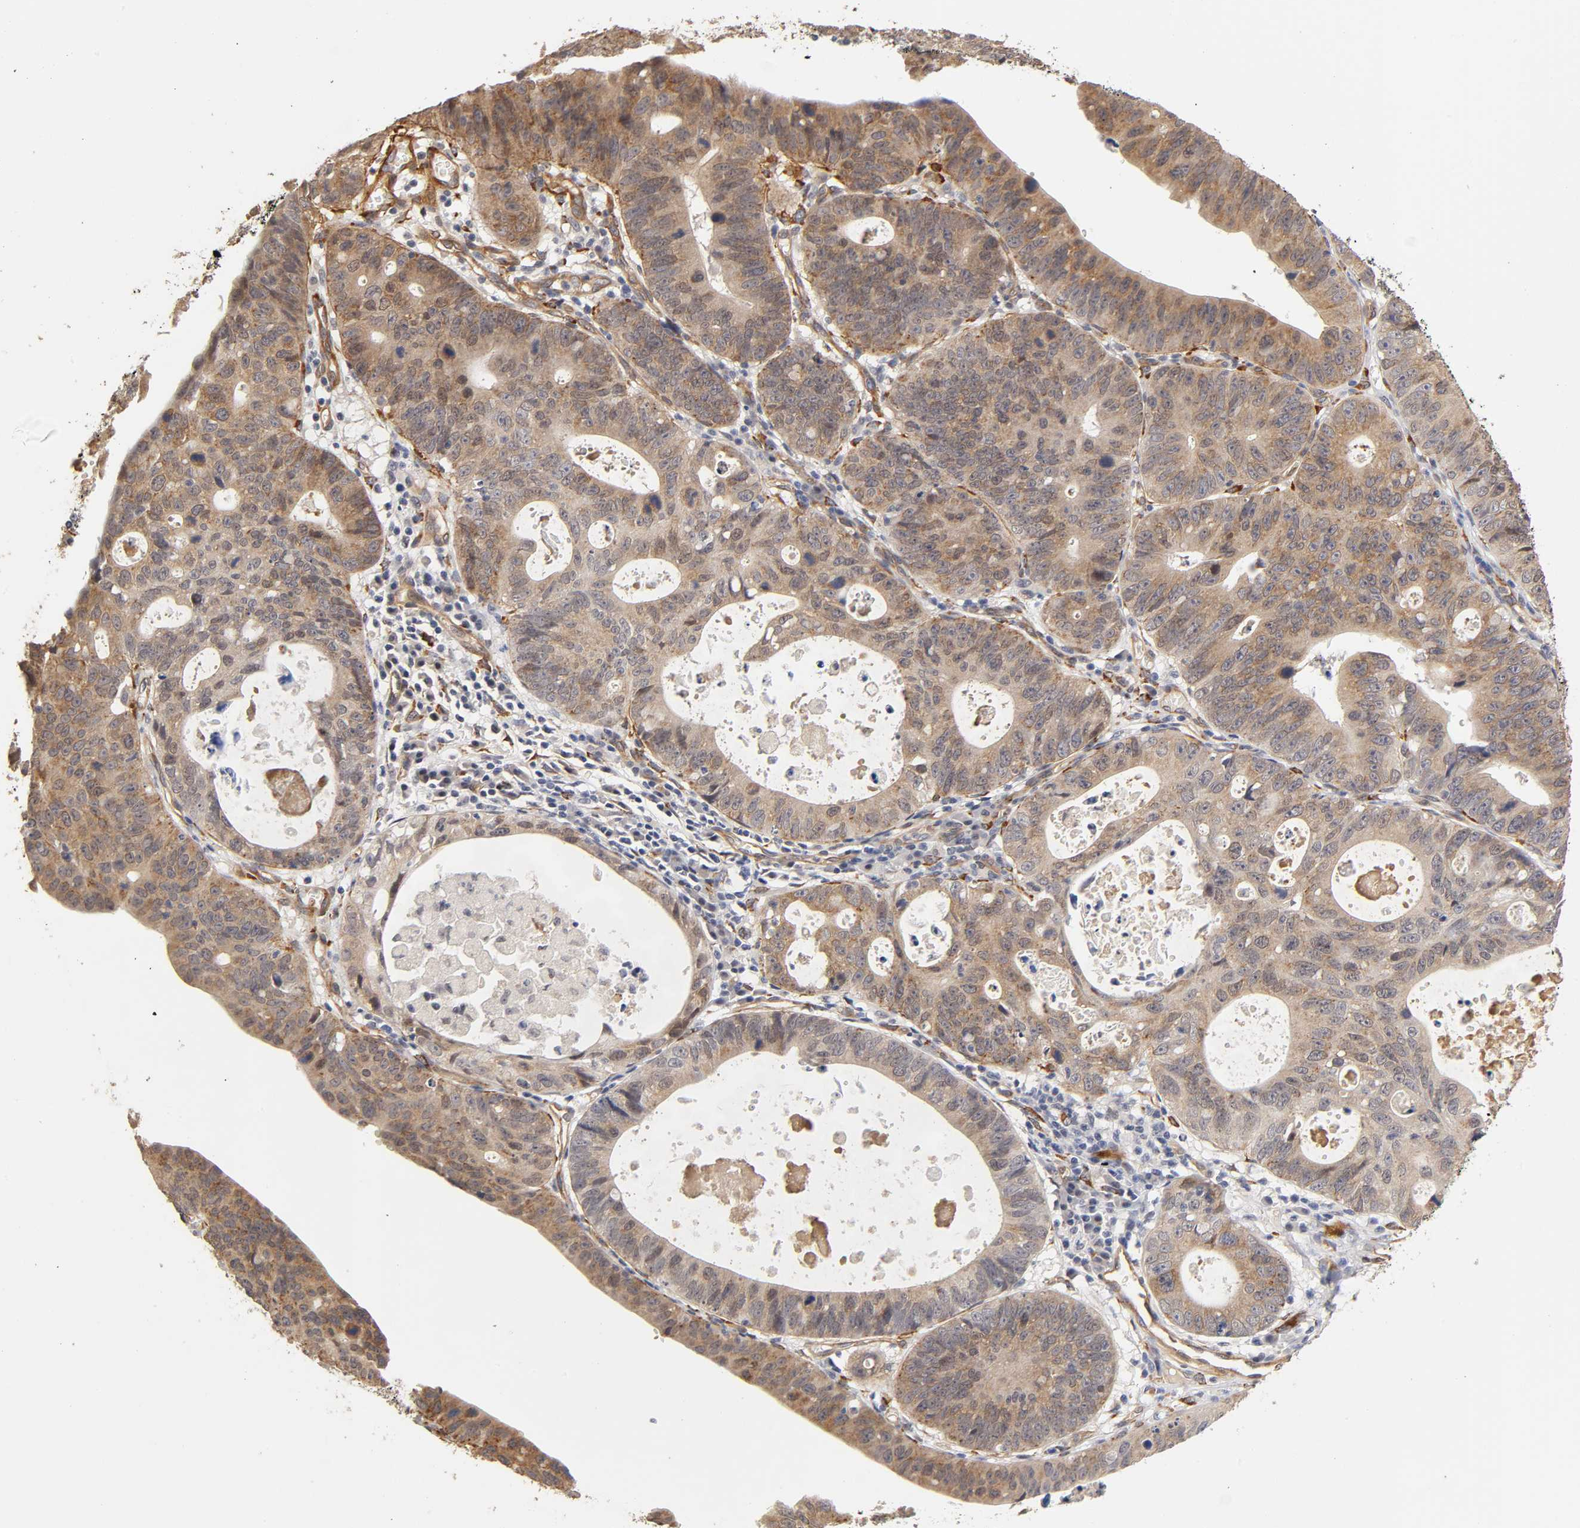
{"staining": {"intensity": "moderate", "quantity": ">75%", "location": "cytoplasmic/membranous"}, "tissue": "stomach cancer", "cell_type": "Tumor cells", "image_type": "cancer", "snomed": [{"axis": "morphology", "description": "Adenocarcinoma, NOS"}, {"axis": "topography", "description": "Stomach"}], "caption": "An IHC histopathology image of neoplastic tissue is shown. Protein staining in brown labels moderate cytoplasmic/membranous positivity in adenocarcinoma (stomach) within tumor cells. (brown staining indicates protein expression, while blue staining denotes nuclei).", "gene": "LAMB1", "patient": {"sex": "male", "age": 59}}